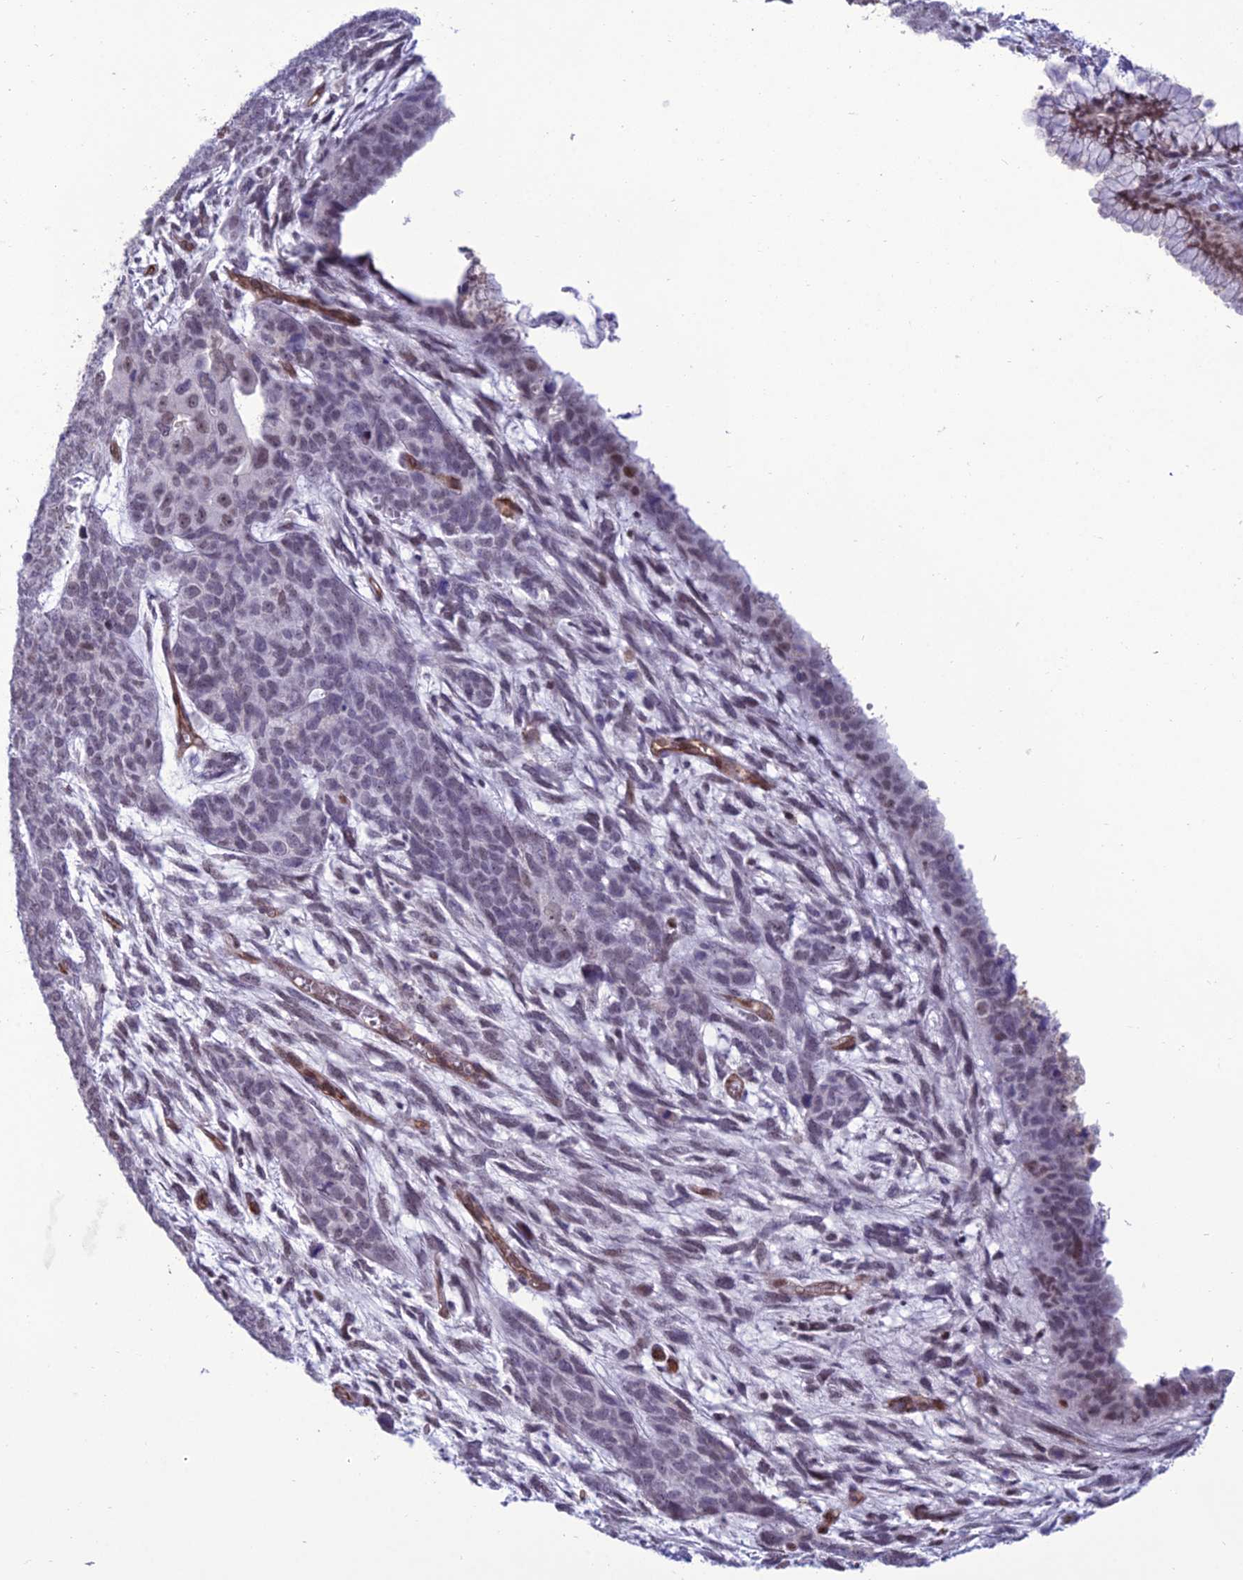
{"staining": {"intensity": "weak", "quantity": "25%-75%", "location": "nuclear"}, "tissue": "cervical cancer", "cell_type": "Tumor cells", "image_type": "cancer", "snomed": [{"axis": "morphology", "description": "Squamous cell carcinoma, NOS"}, {"axis": "topography", "description": "Cervix"}], "caption": "Squamous cell carcinoma (cervical) stained for a protein (brown) exhibits weak nuclear positive staining in about 25%-75% of tumor cells.", "gene": "RANBP3", "patient": {"sex": "female", "age": 63}}